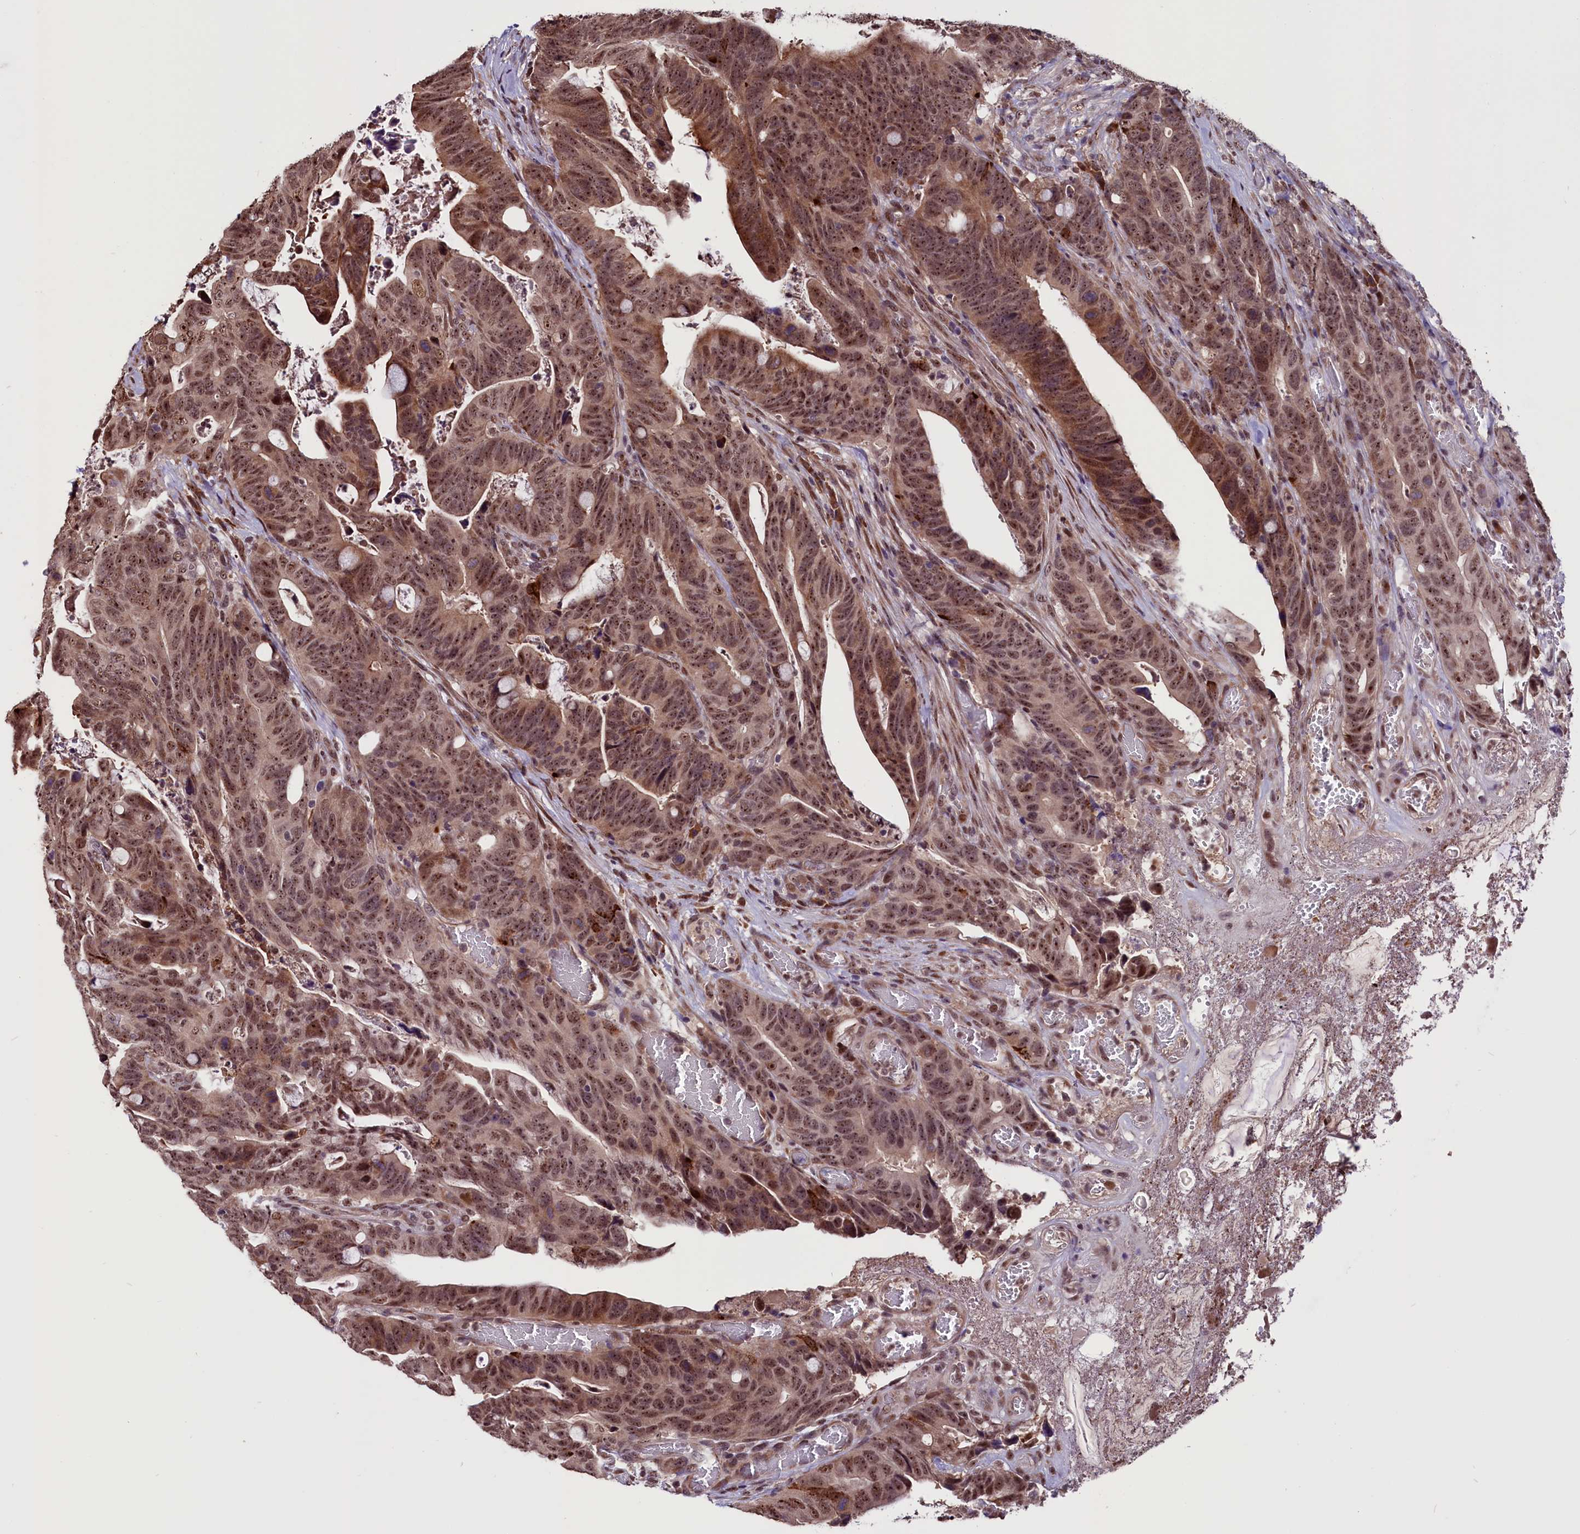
{"staining": {"intensity": "moderate", "quantity": ">75%", "location": "cytoplasmic/membranous,nuclear"}, "tissue": "colorectal cancer", "cell_type": "Tumor cells", "image_type": "cancer", "snomed": [{"axis": "morphology", "description": "Adenocarcinoma, NOS"}, {"axis": "topography", "description": "Colon"}], "caption": "Immunohistochemical staining of colorectal adenocarcinoma displays moderate cytoplasmic/membranous and nuclear protein positivity in approximately >75% of tumor cells.", "gene": "RNMT", "patient": {"sex": "female", "age": 82}}